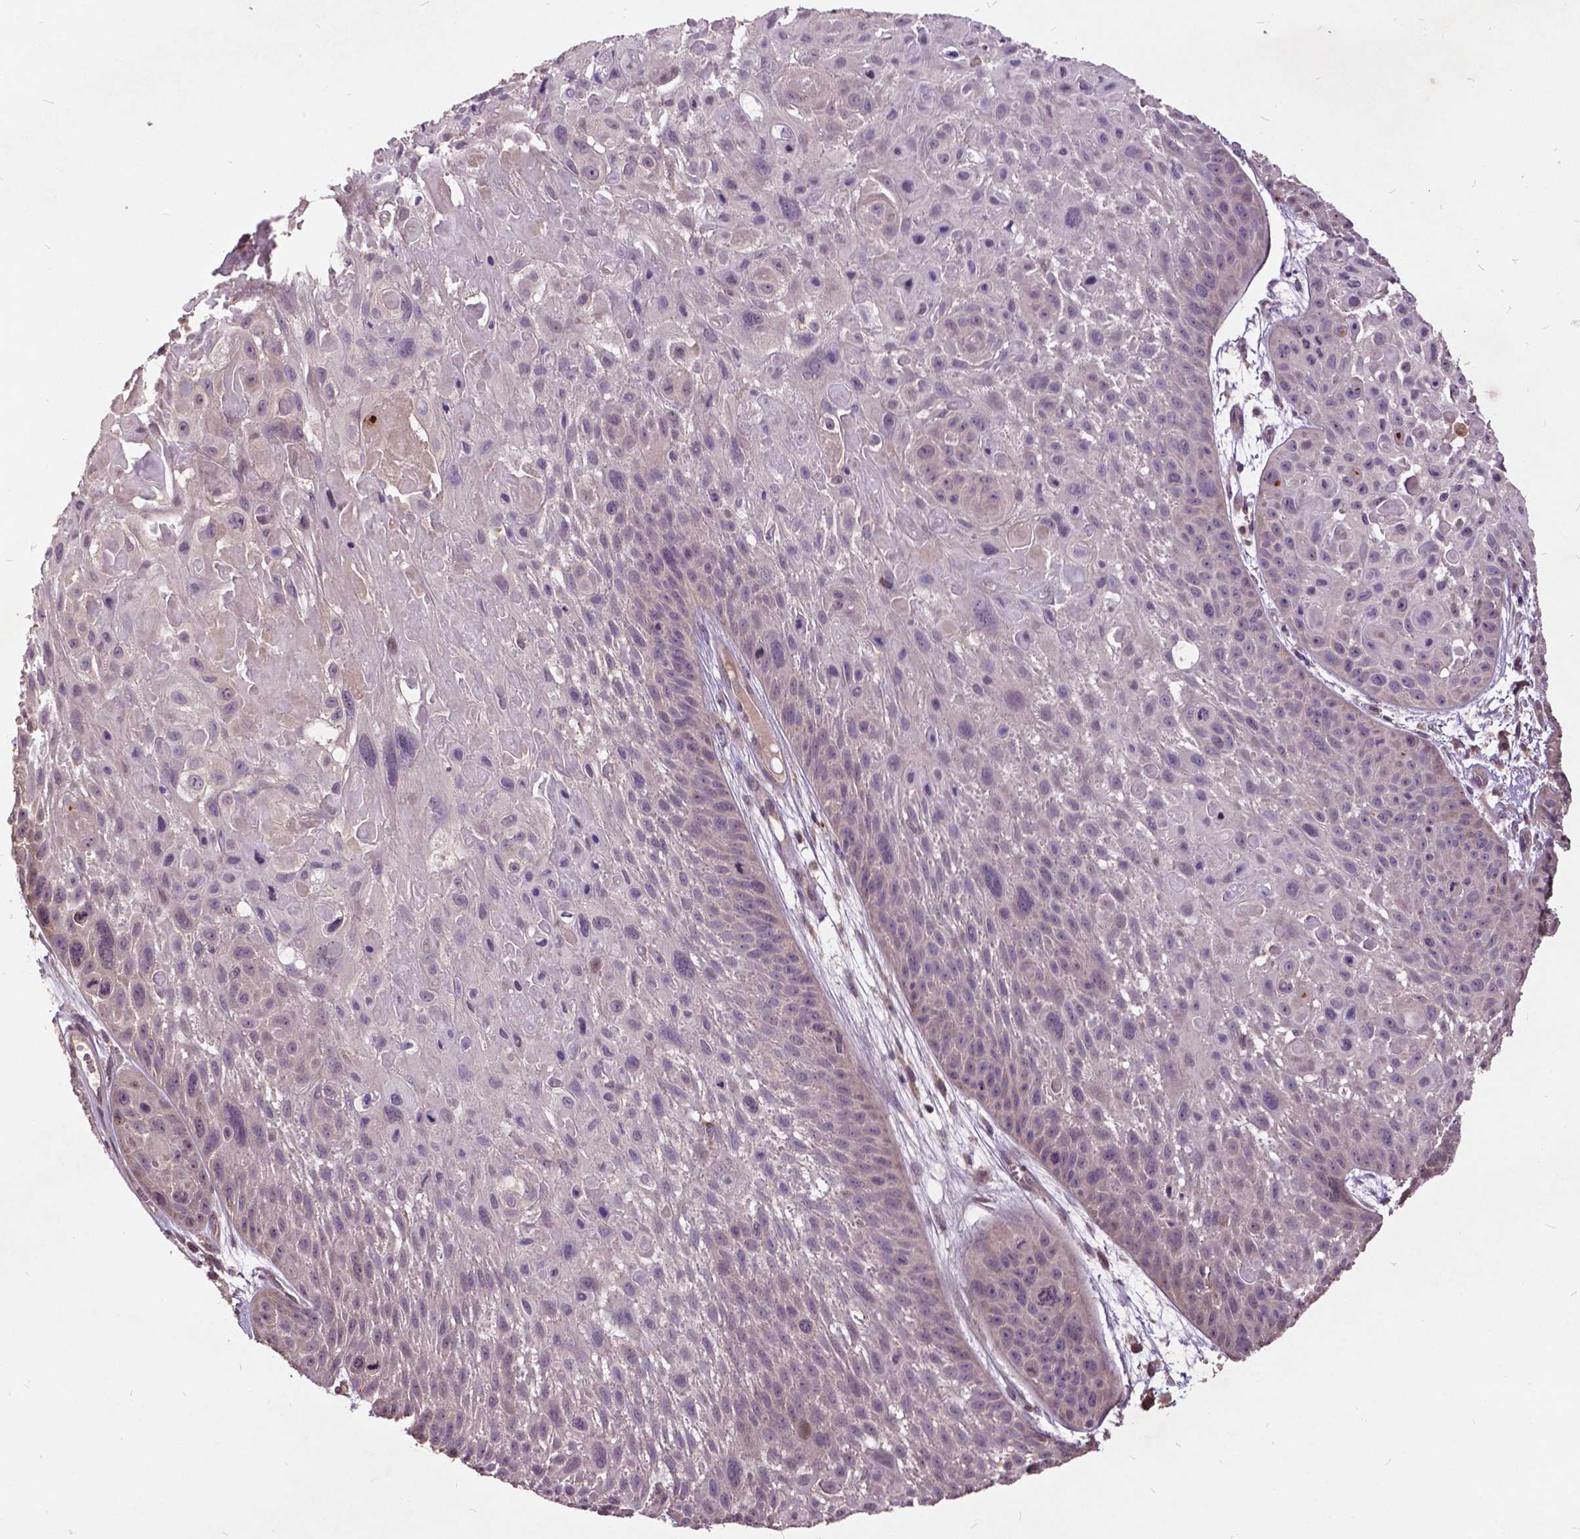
{"staining": {"intensity": "negative", "quantity": "none", "location": "none"}, "tissue": "skin cancer", "cell_type": "Tumor cells", "image_type": "cancer", "snomed": [{"axis": "morphology", "description": "Squamous cell carcinoma, NOS"}, {"axis": "topography", "description": "Skin"}, {"axis": "topography", "description": "Anal"}], "caption": "A micrograph of human squamous cell carcinoma (skin) is negative for staining in tumor cells.", "gene": "AP1S3", "patient": {"sex": "female", "age": 75}}